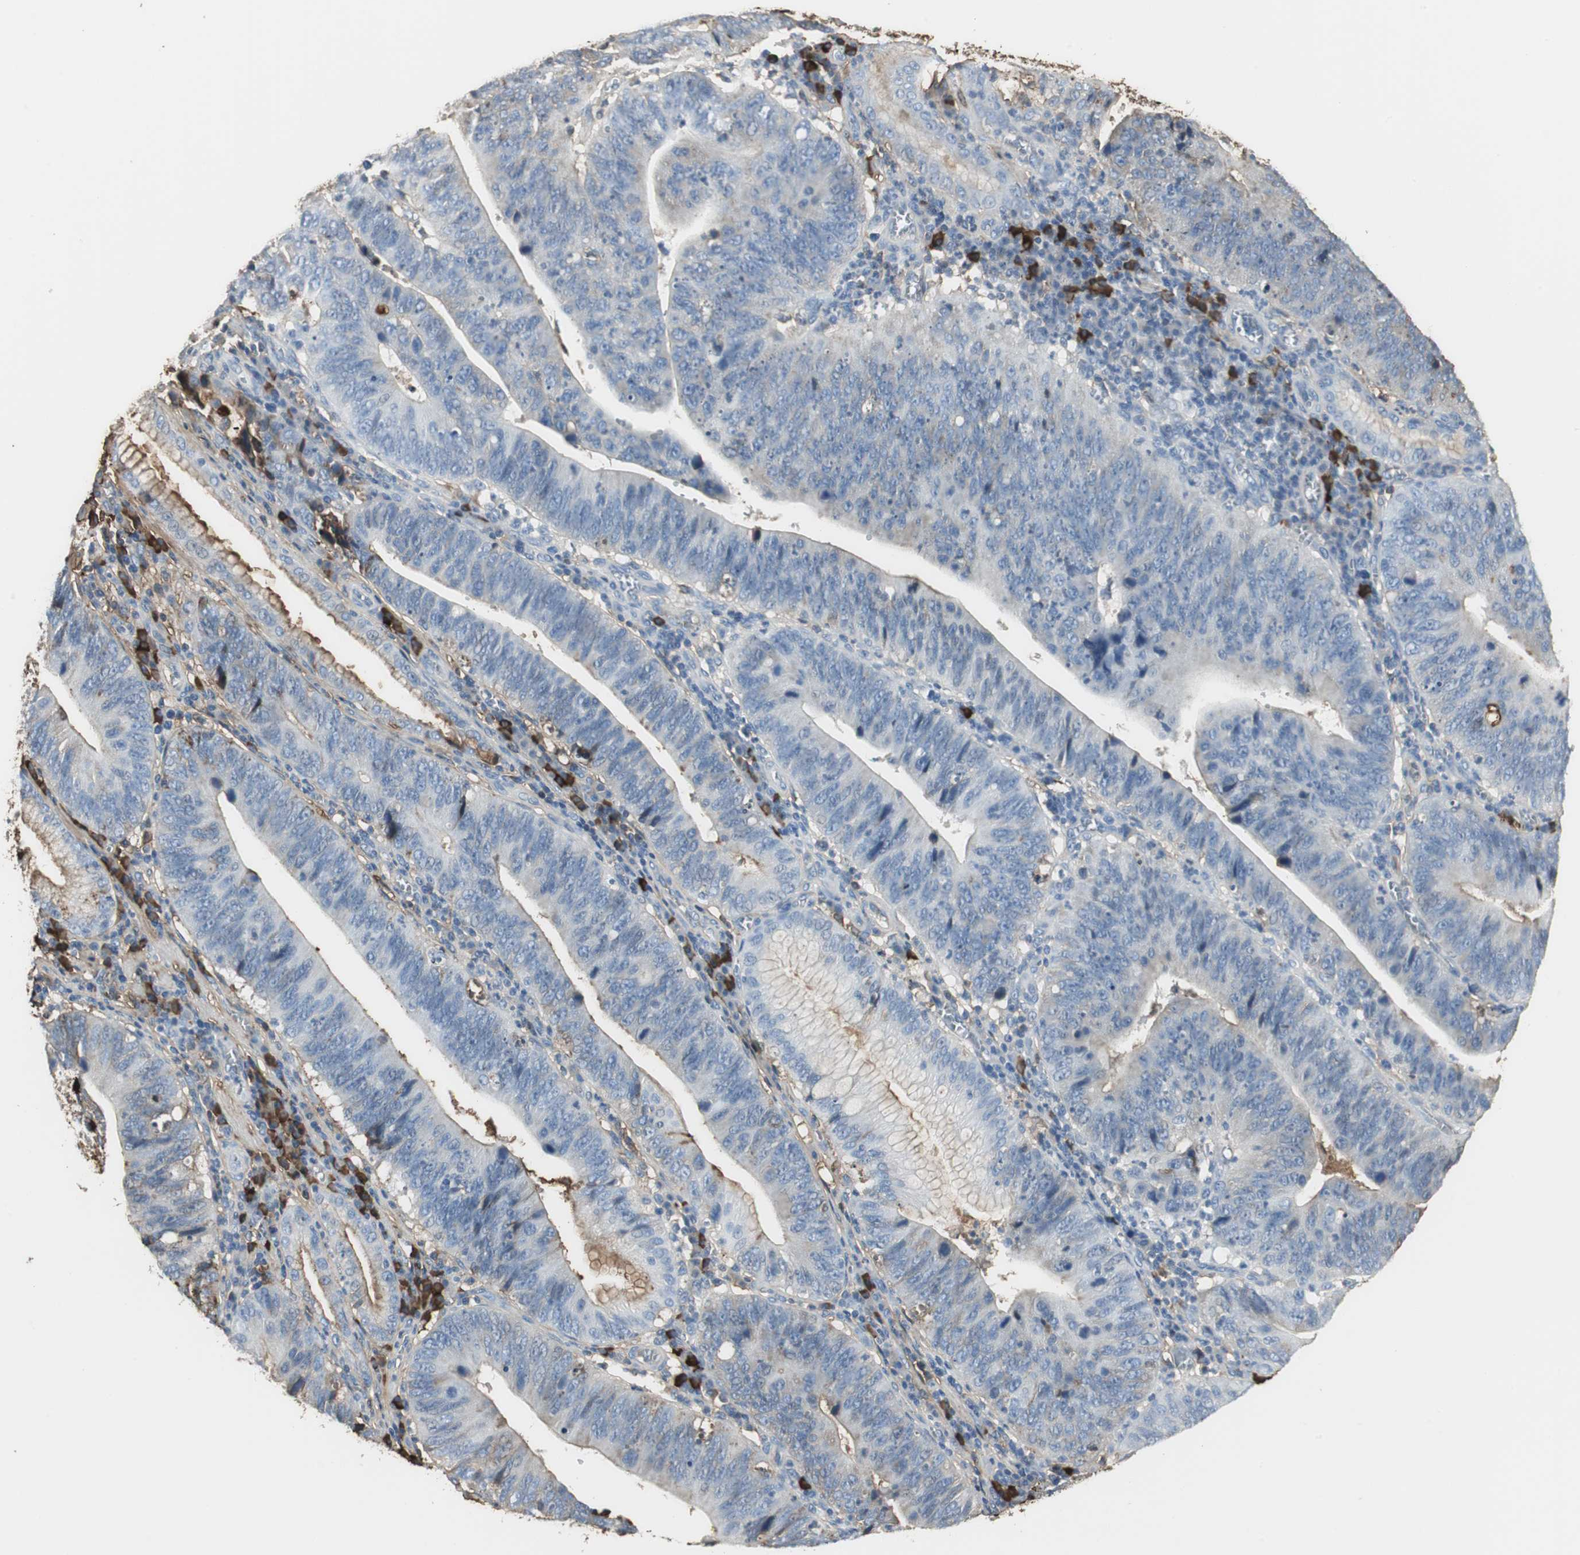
{"staining": {"intensity": "negative", "quantity": "none", "location": "none"}, "tissue": "stomach cancer", "cell_type": "Tumor cells", "image_type": "cancer", "snomed": [{"axis": "morphology", "description": "Adenocarcinoma, NOS"}, {"axis": "topography", "description": "Stomach"}], "caption": "Histopathology image shows no significant protein positivity in tumor cells of adenocarcinoma (stomach).", "gene": "IGHA1", "patient": {"sex": "male", "age": 59}}